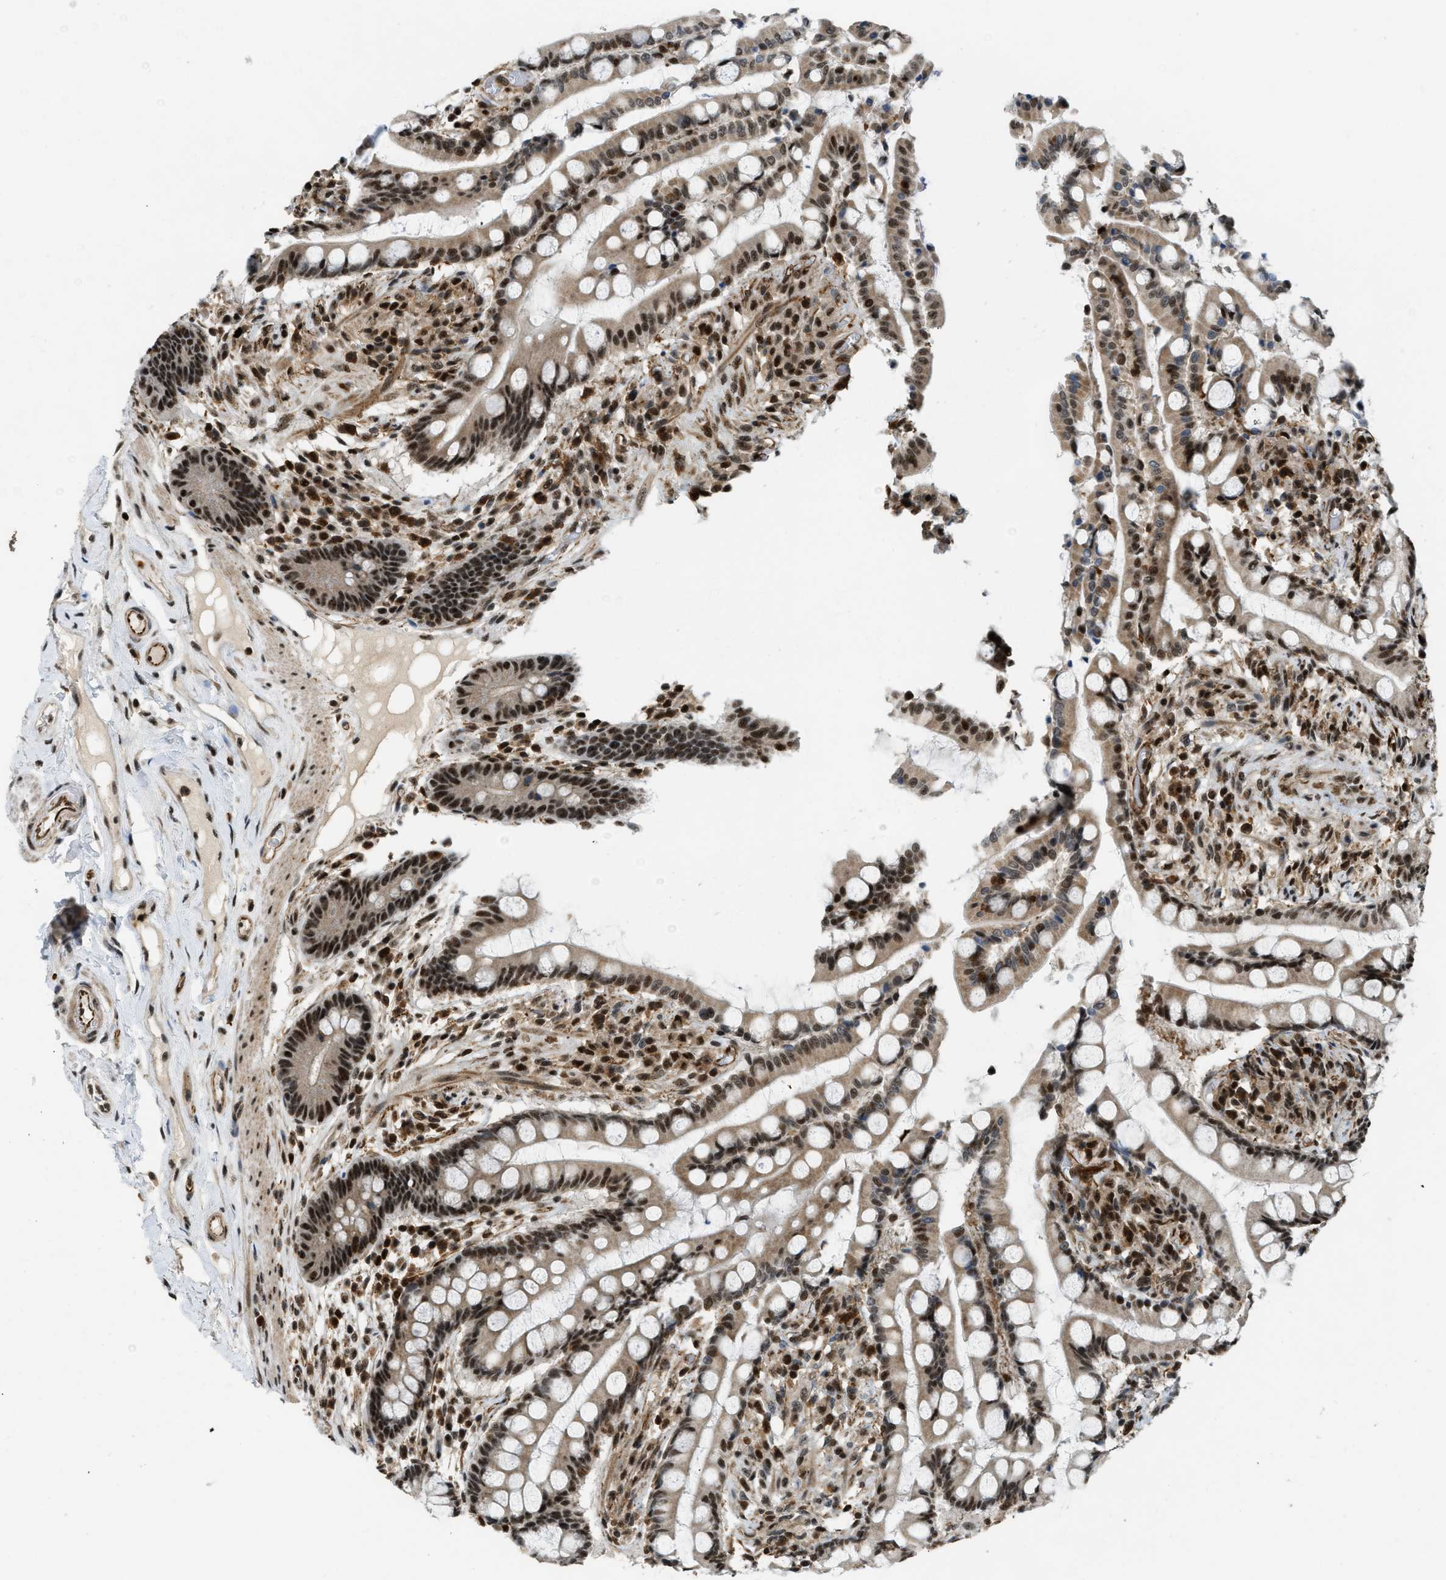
{"staining": {"intensity": "strong", "quantity": ">75%", "location": "cytoplasmic/membranous,nuclear"}, "tissue": "colon", "cell_type": "Endothelial cells", "image_type": "normal", "snomed": [{"axis": "morphology", "description": "Normal tissue, NOS"}, {"axis": "topography", "description": "Colon"}], "caption": "Human colon stained with a brown dye demonstrates strong cytoplasmic/membranous,nuclear positive positivity in approximately >75% of endothelial cells.", "gene": "E2F1", "patient": {"sex": "male", "age": 73}}